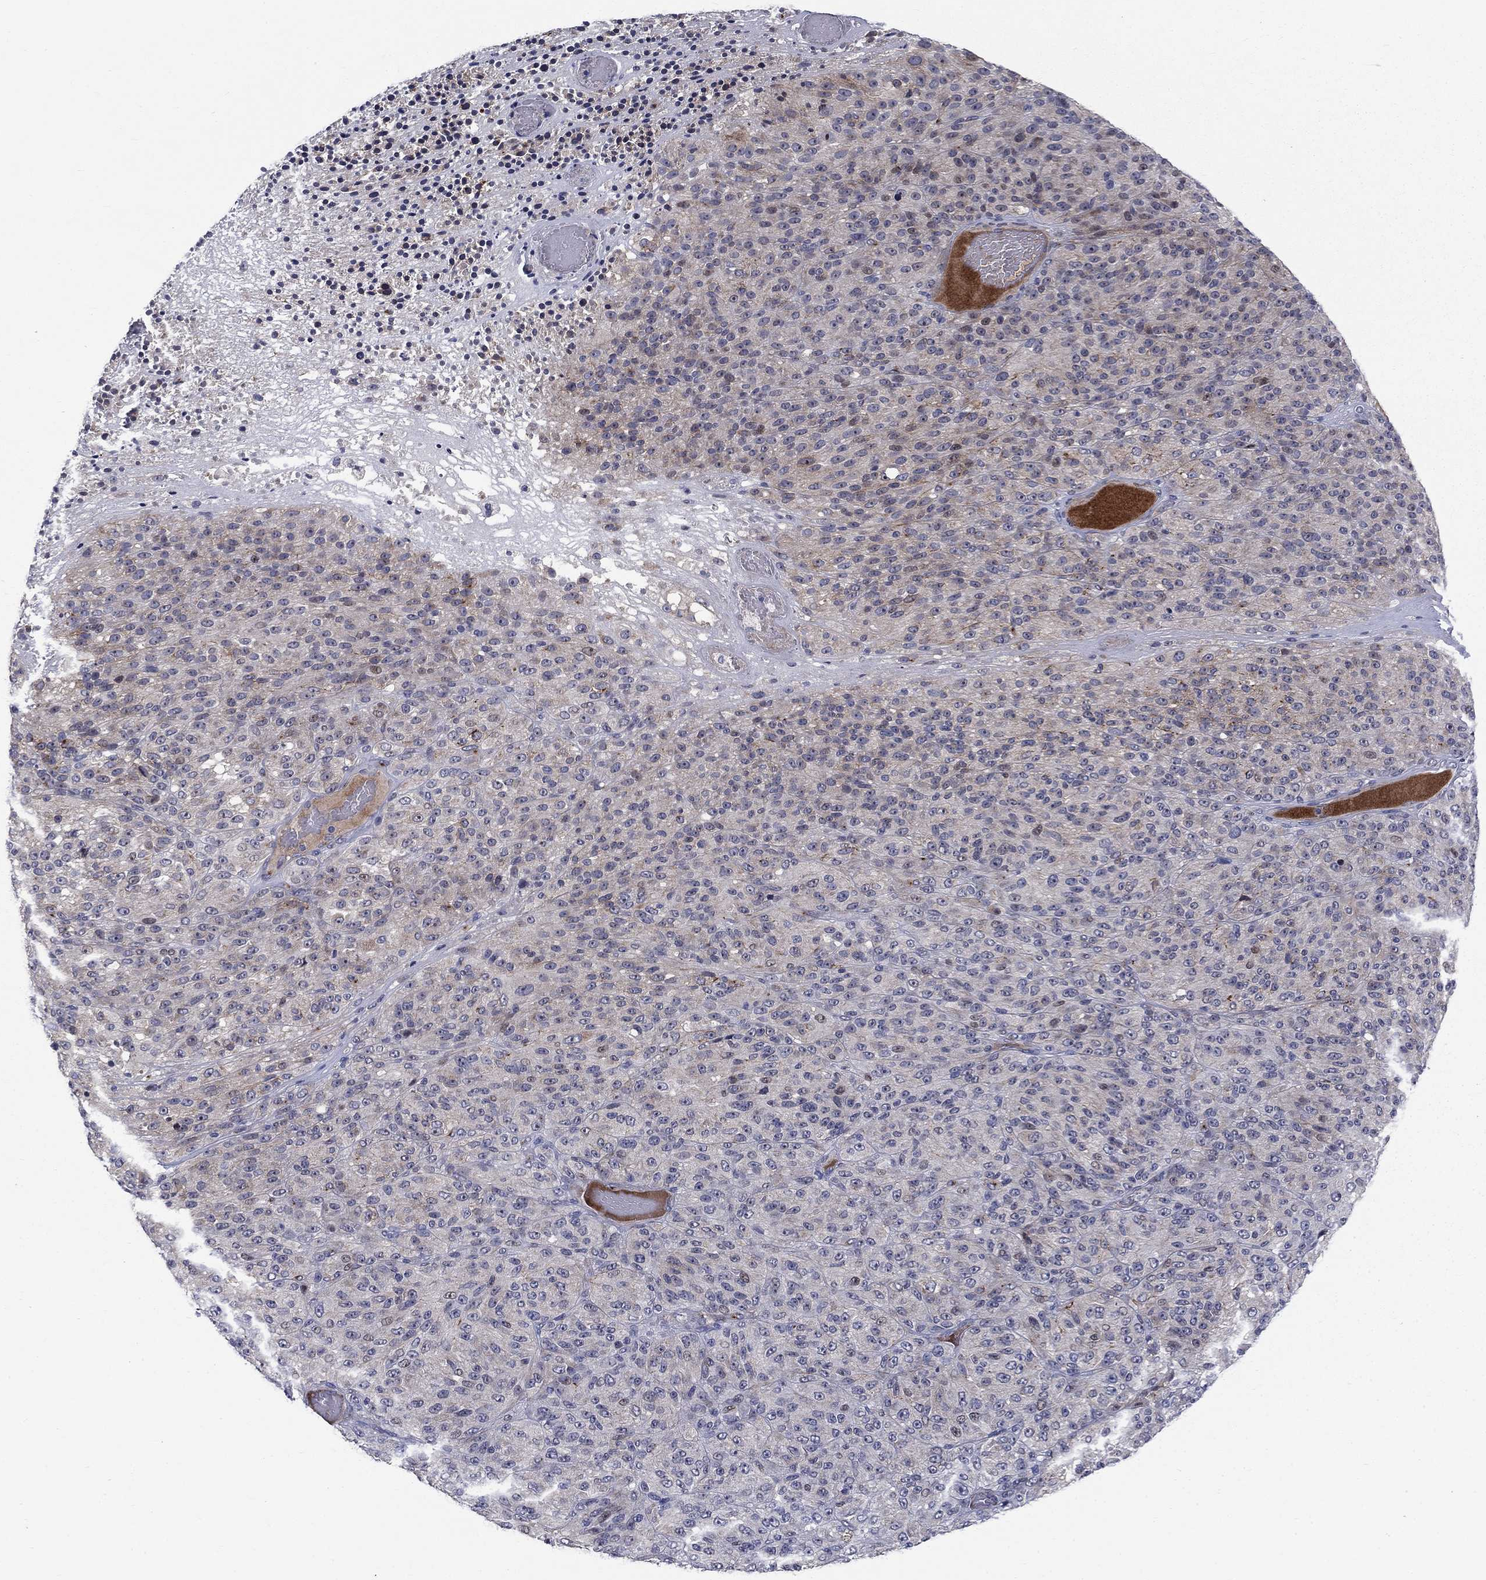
{"staining": {"intensity": "weak", "quantity": "<25%", "location": "cytoplasmic/membranous"}, "tissue": "melanoma", "cell_type": "Tumor cells", "image_type": "cancer", "snomed": [{"axis": "morphology", "description": "Malignant melanoma, Metastatic site"}, {"axis": "topography", "description": "Brain"}], "caption": "The image displays no staining of tumor cells in melanoma.", "gene": "SLC1A1", "patient": {"sex": "female", "age": 56}}